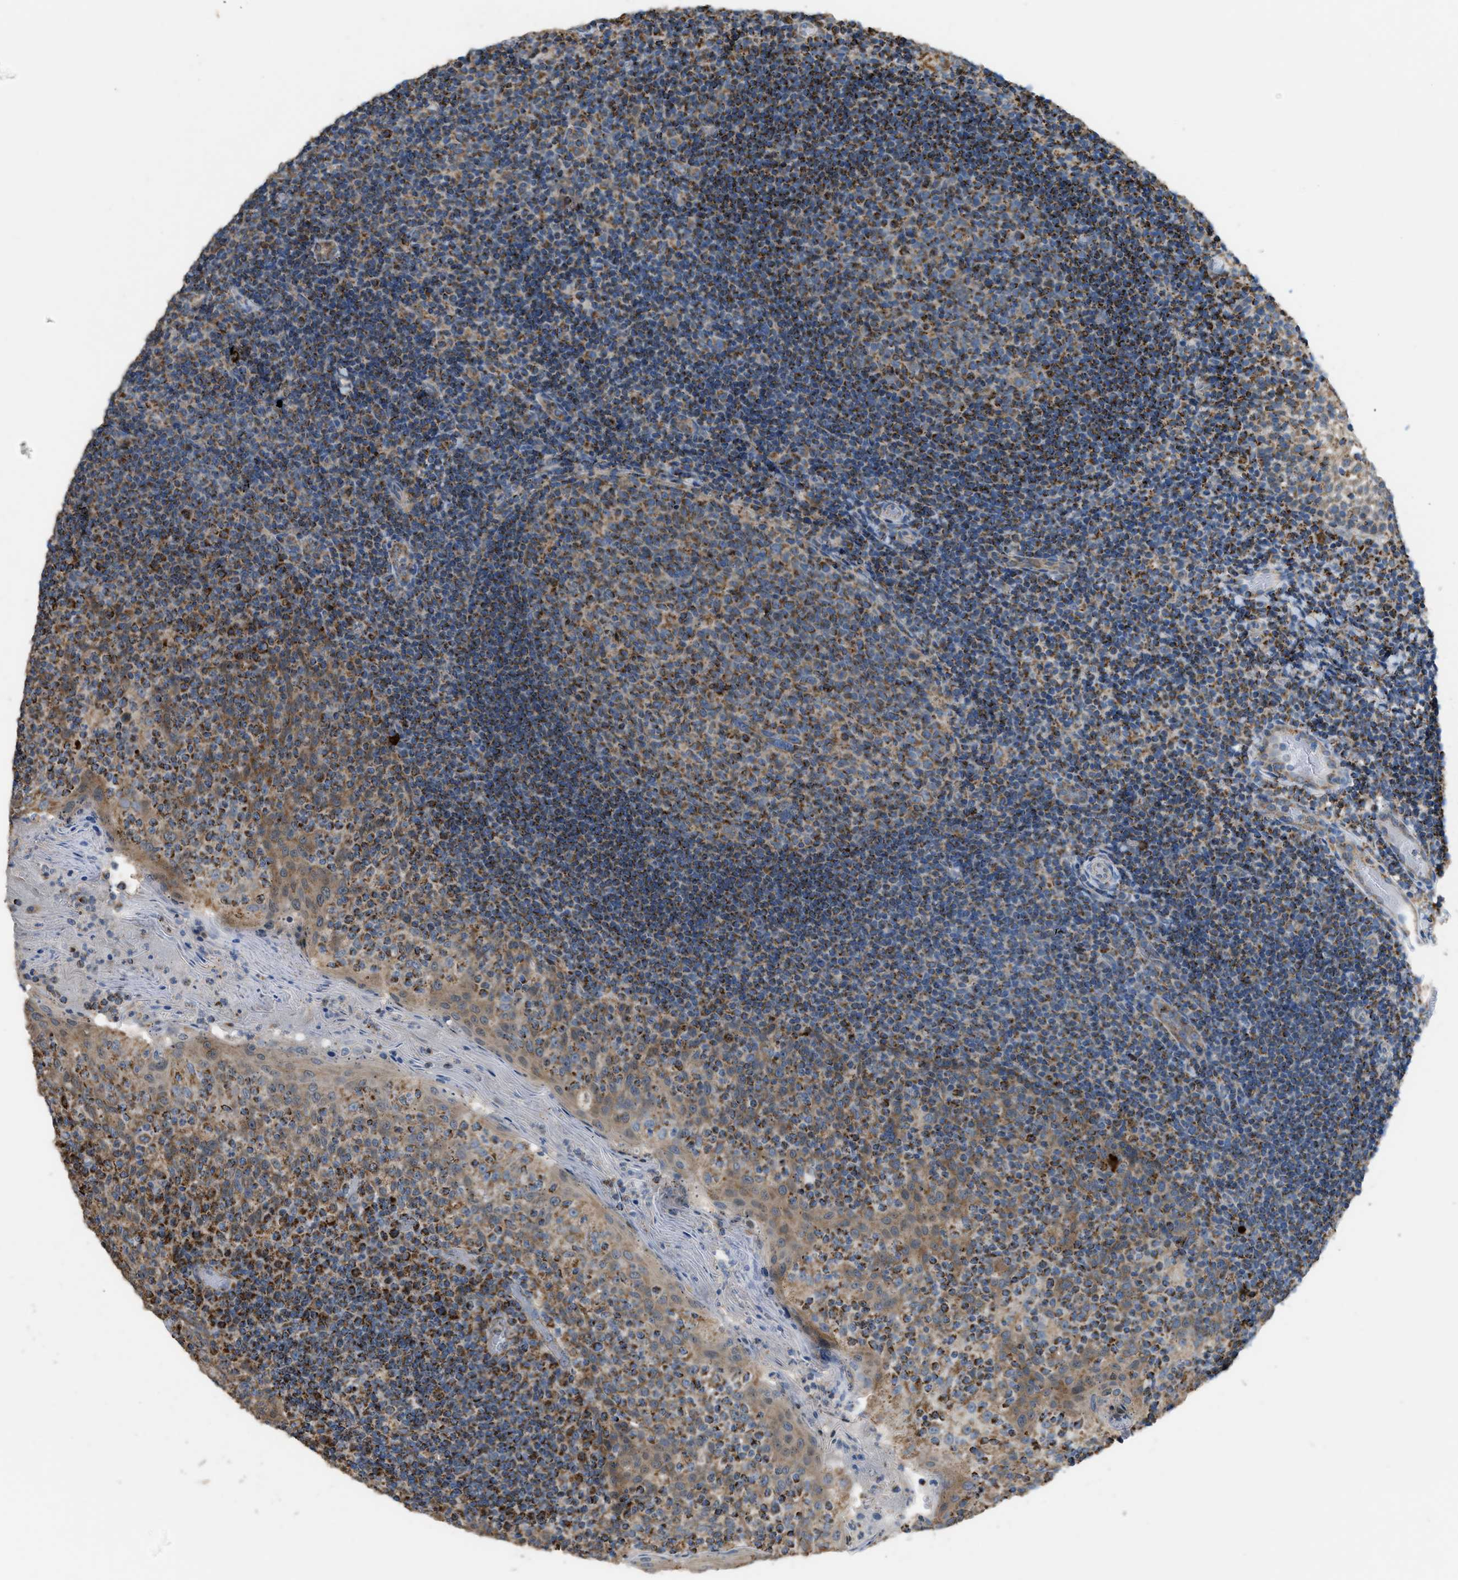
{"staining": {"intensity": "moderate", "quantity": ">75%", "location": "cytoplasmic/membranous"}, "tissue": "tonsil", "cell_type": "Germinal center cells", "image_type": "normal", "snomed": [{"axis": "morphology", "description": "Normal tissue, NOS"}, {"axis": "topography", "description": "Tonsil"}], "caption": "Immunohistochemistry histopathology image of unremarkable tonsil: human tonsil stained using IHC demonstrates medium levels of moderate protein expression localized specifically in the cytoplasmic/membranous of germinal center cells, appearing as a cytoplasmic/membranous brown color.", "gene": "ETFB", "patient": {"sex": "female", "age": 19}}